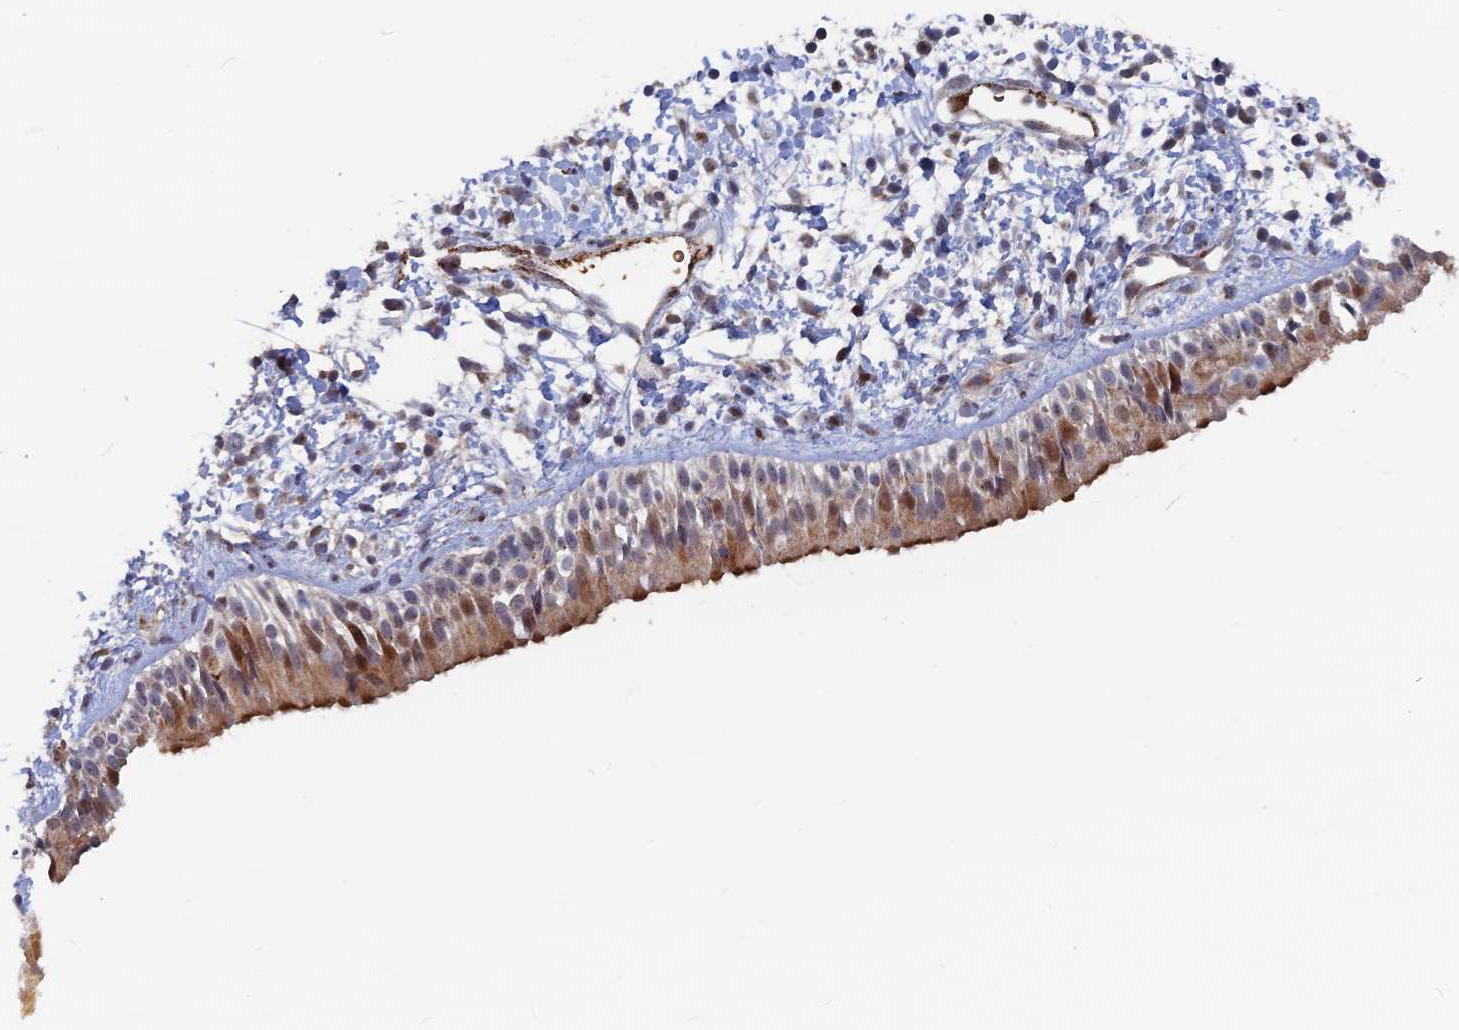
{"staining": {"intensity": "strong", "quantity": "25%-75%", "location": "cytoplasmic/membranous,nuclear"}, "tissue": "nasopharynx", "cell_type": "Respiratory epithelial cells", "image_type": "normal", "snomed": [{"axis": "morphology", "description": "Normal tissue, NOS"}, {"axis": "topography", "description": "Nasopharynx"}], "caption": "Immunohistochemistry of unremarkable nasopharynx shows high levels of strong cytoplasmic/membranous,nuclear positivity in approximately 25%-75% of respiratory epithelial cells. The protein of interest is stained brown, and the nuclei are stained in blue (DAB (3,3'-diaminobenzidine) IHC with brightfield microscopy, high magnification).", "gene": "SH3D21", "patient": {"sex": "male", "age": 22}}